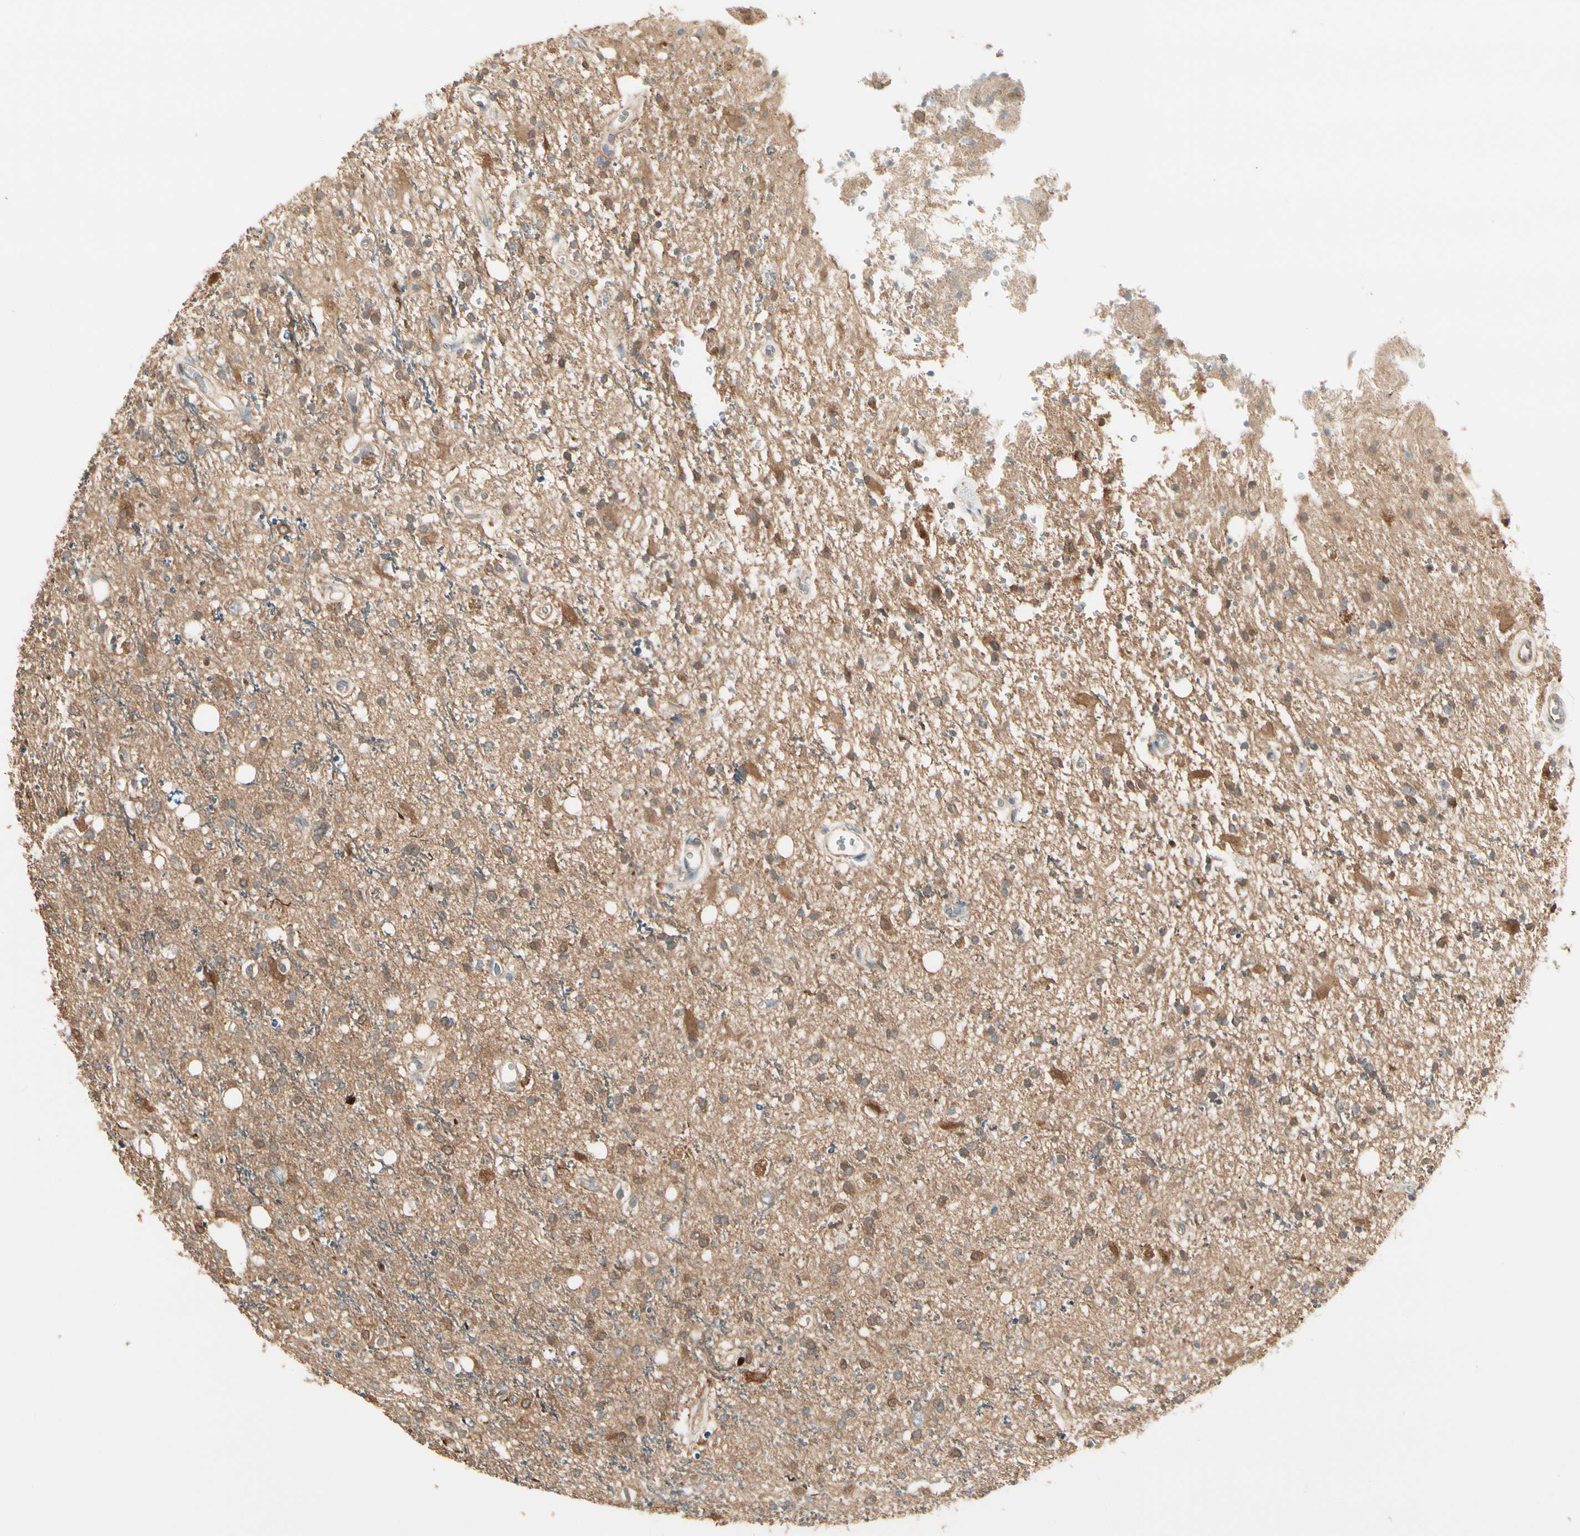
{"staining": {"intensity": "moderate", "quantity": ">75%", "location": "cytoplasmic/membranous"}, "tissue": "glioma", "cell_type": "Tumor cells", "image_type": "cancer", "snomed": [{"axis": "morphology", "description": "Glioma, malignant, High grade"}, {"axis": "topography", "description": "Brain"}], "caption": "Glioma stained with a brown dye shows moderate cytoplasmic/membranous positive staining in approximately >75% of tumor cells.", "gene": "IRAG1", "patient": {"sex": "male", "age": 47}}